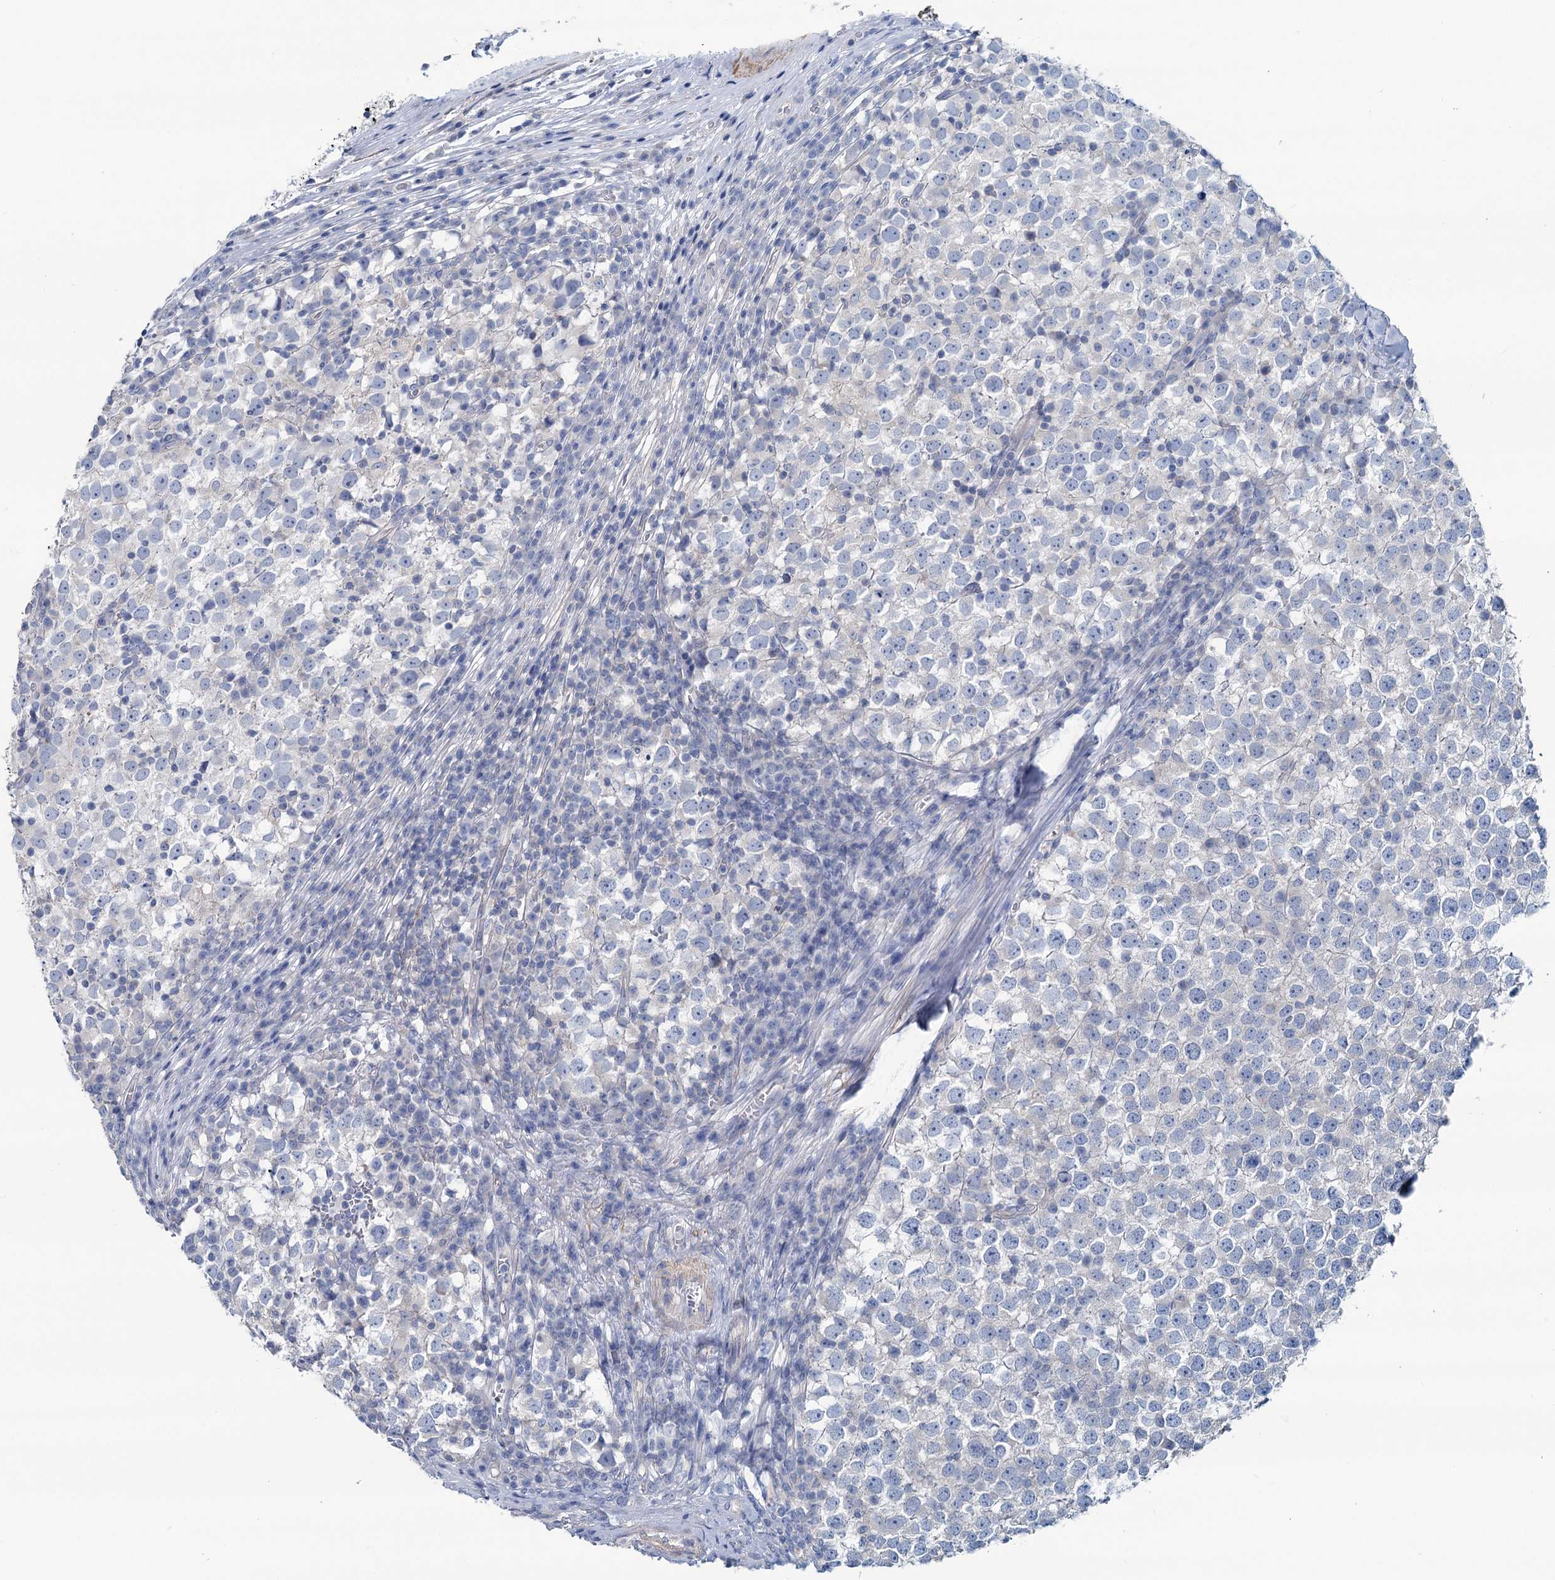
{"staining": {"intensity": "negative", "quantity": "none", "location": "none"}, "tissue": "testis cancer", "cell_type": "Tumor cells", "image_type": "cancer", "snomed": [{"axis": "morphology", "description": "Seminoma, NOS"}, {"axis": "topography", "description": "Testis"}], "caption": "DAB (3,3'-diaminobenzidine) immunohistochemical staining of testis cancer displays no significant positivity in tumor cells.", "gene": "SLC1A3", "patient": {"sex": "male", "age": 65}}